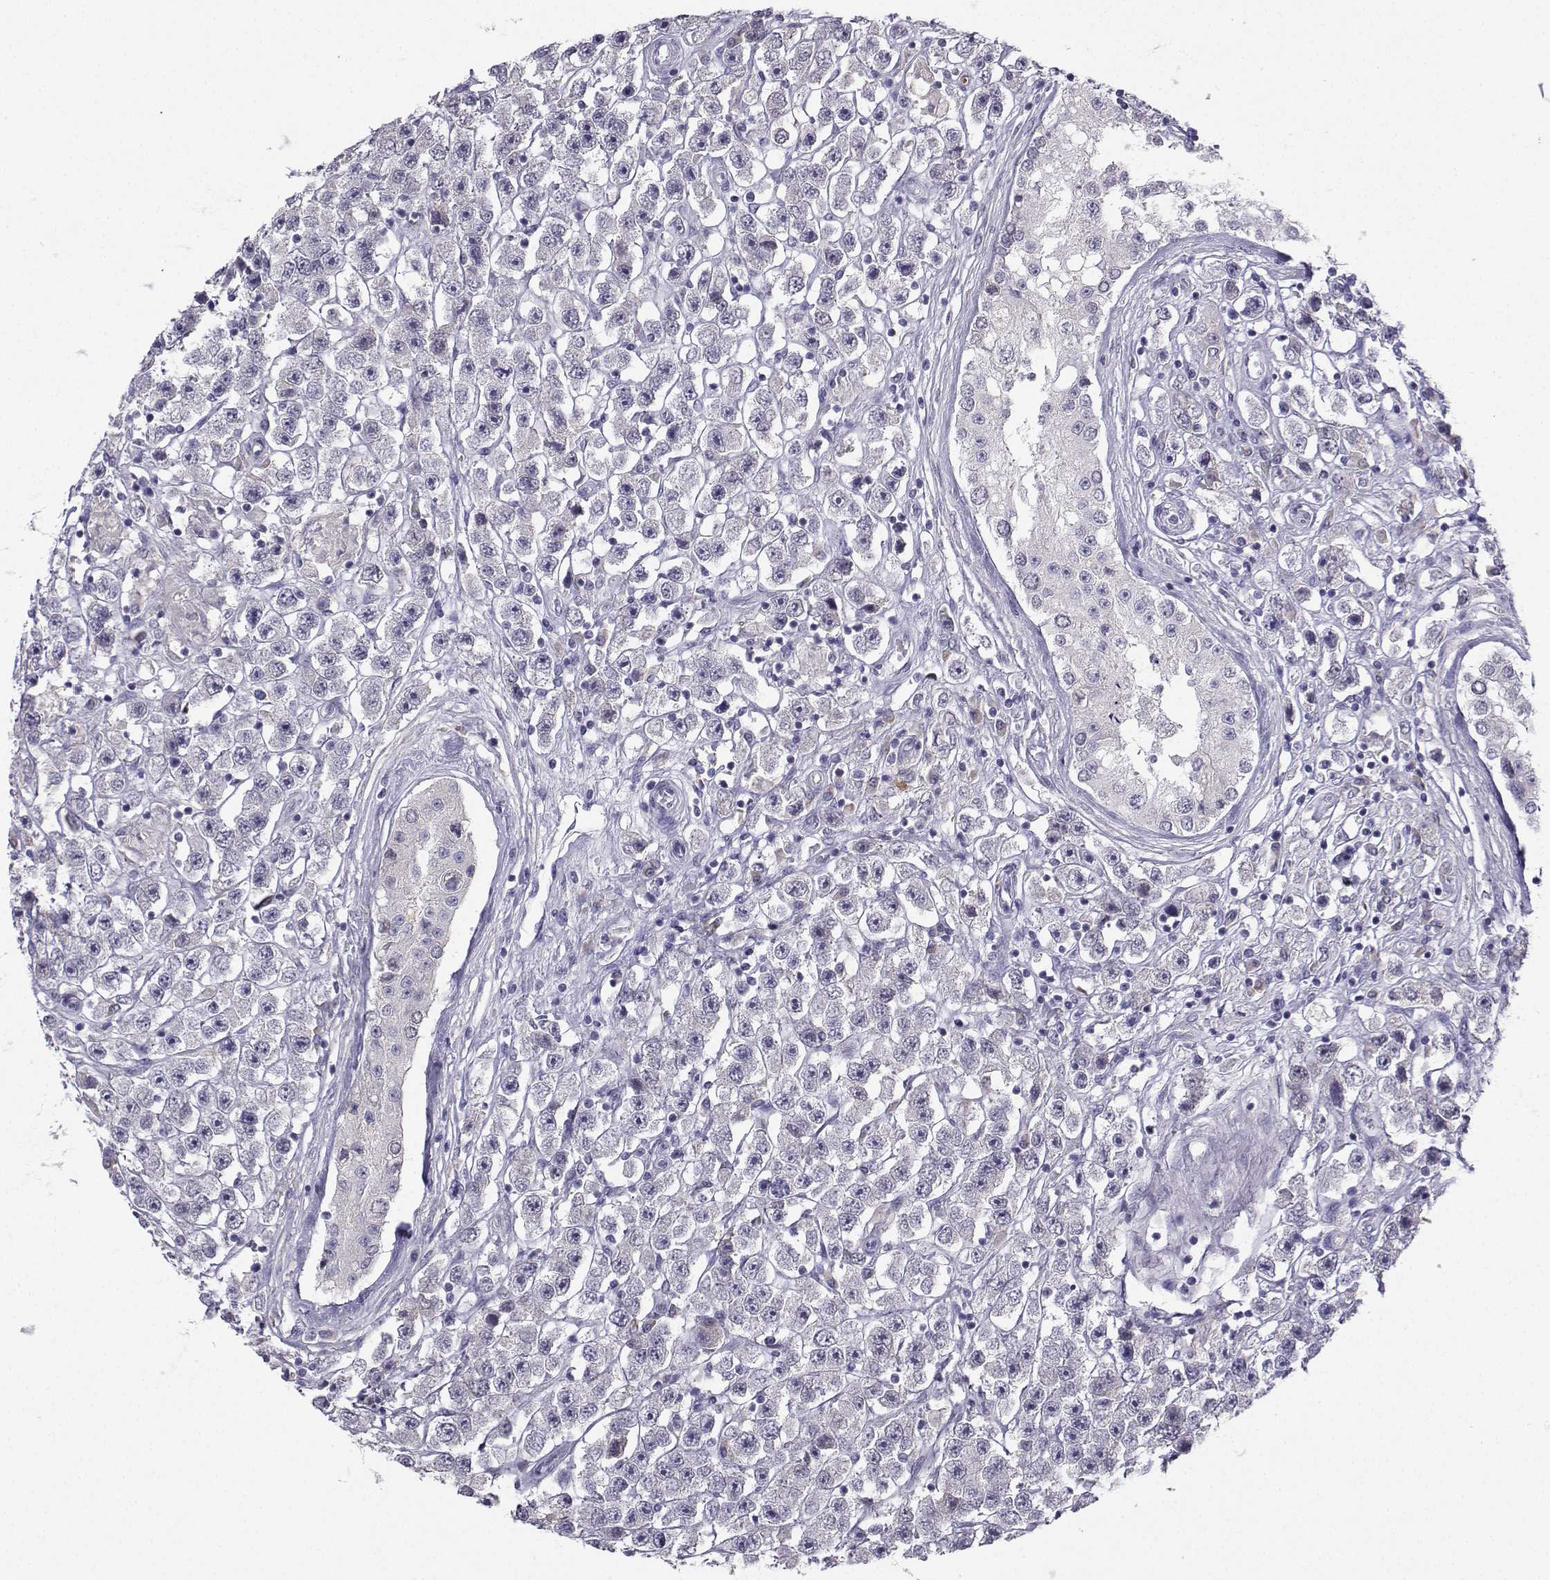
{"staining": {"intensity": "negative", "quantity": "none", "location": "none"}, "tissue": "testis cancer", "cell_type": "Tumor cells", "image_type": "cancer", "snomed": [{"axis": "morphology", "description": "Seminoma, NOS"}, {"axis": "topography", "description": "Testis"}], "caption": "This is a micrograph of immunohistochemistry staining of seminoma (testis), which shows no expression in tumor cells.", "gene": "CALY", "patient": {"sex": "male", "age": 45}}